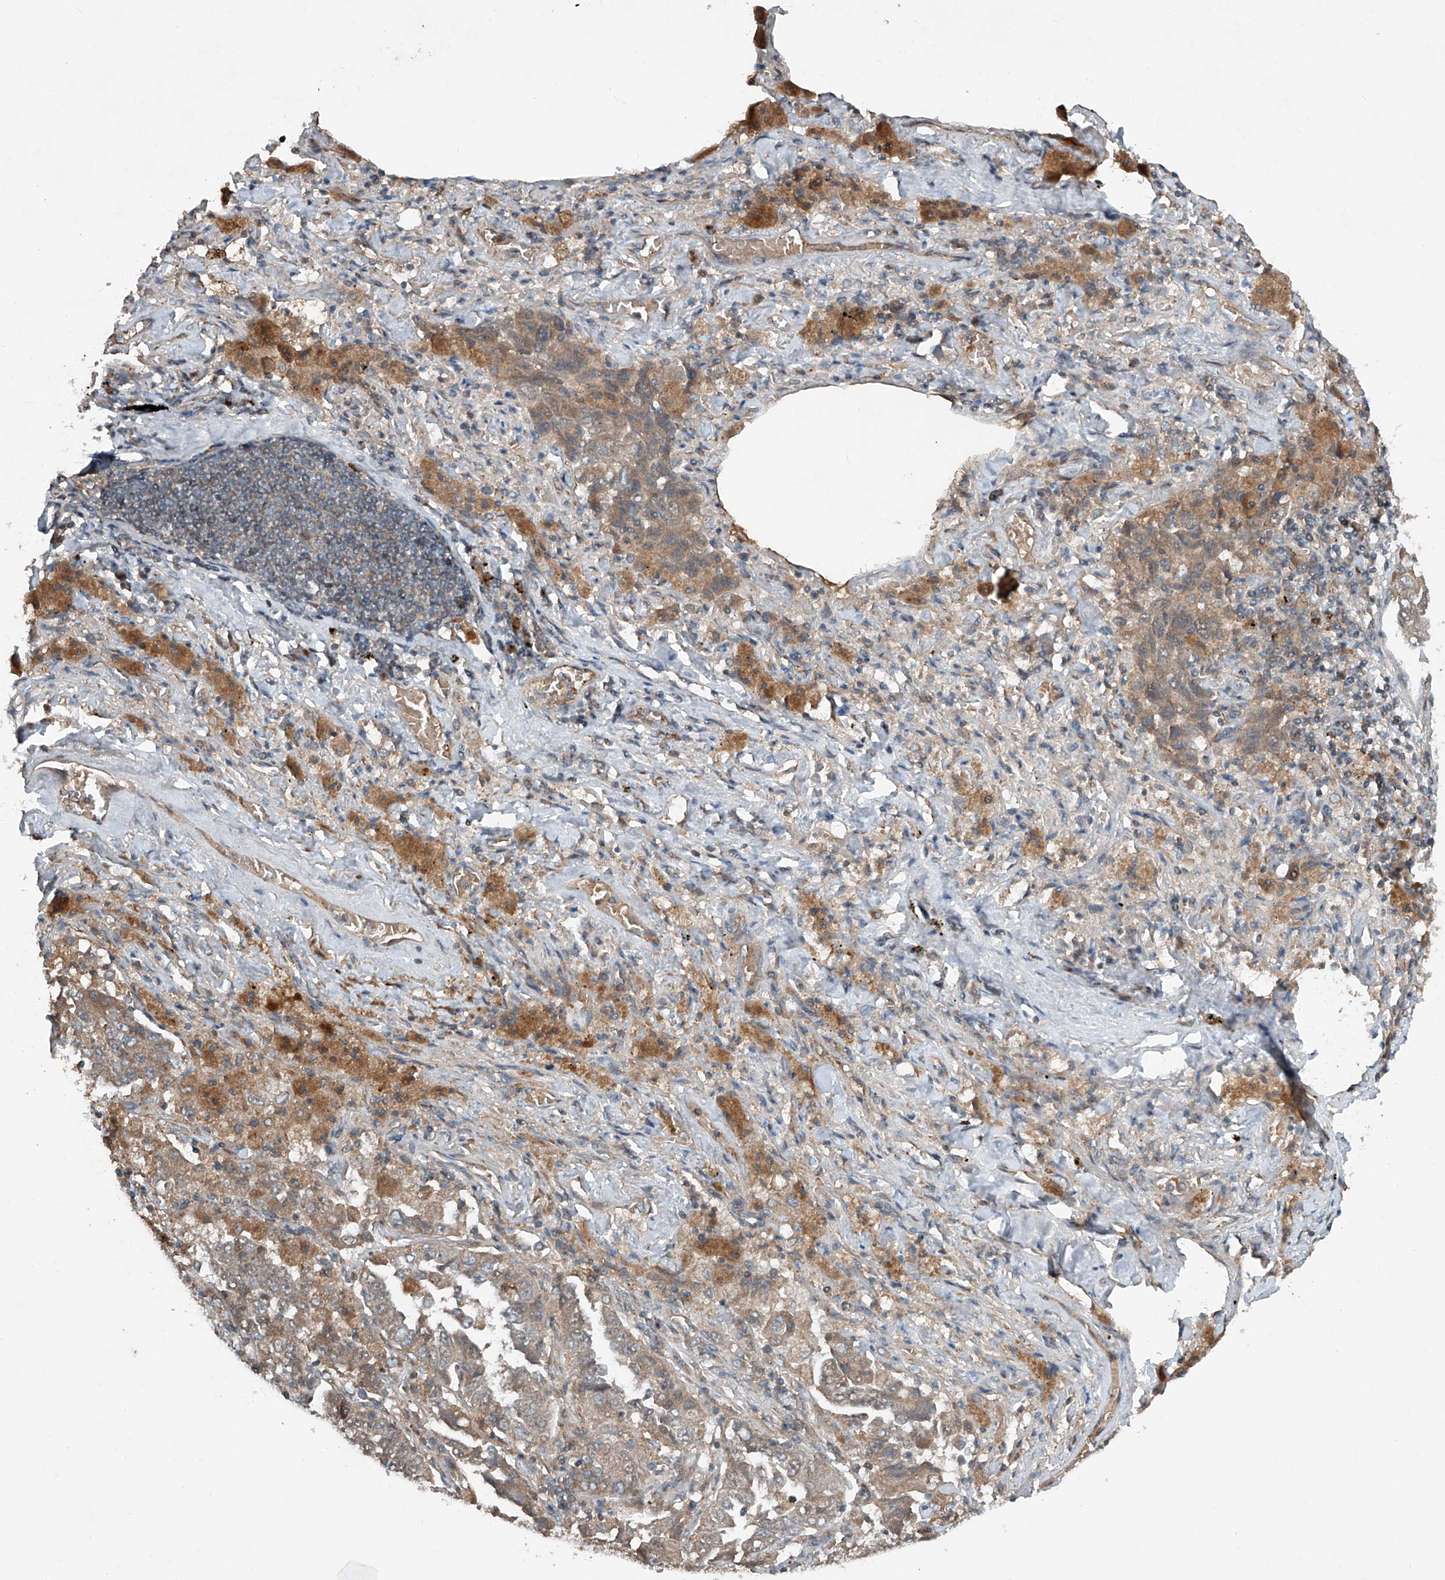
{"staining": {"intensity": "moderate", "quantity": "25%-75%", "location": "cytoplasmic/membranous"}, "tissue": "lung cancer", "cell_type": "Tumor cells", "image_type": "cancer", "snomed": [{"axis": "morphology", "description": "Adenocarcinoma, NOS"}, {"axis": "topography", "description": "Lung"}], "caption": "An image of adenocarcinoma (lung) stained for a protein displays moderate cytoplasmic/membranous brown staining in tumor cells. (DAB IHC, brown staining for protein, blue staining for nuclei).", "gene": "ADAM23", "patient": {"sex": "female", "age": 51}}